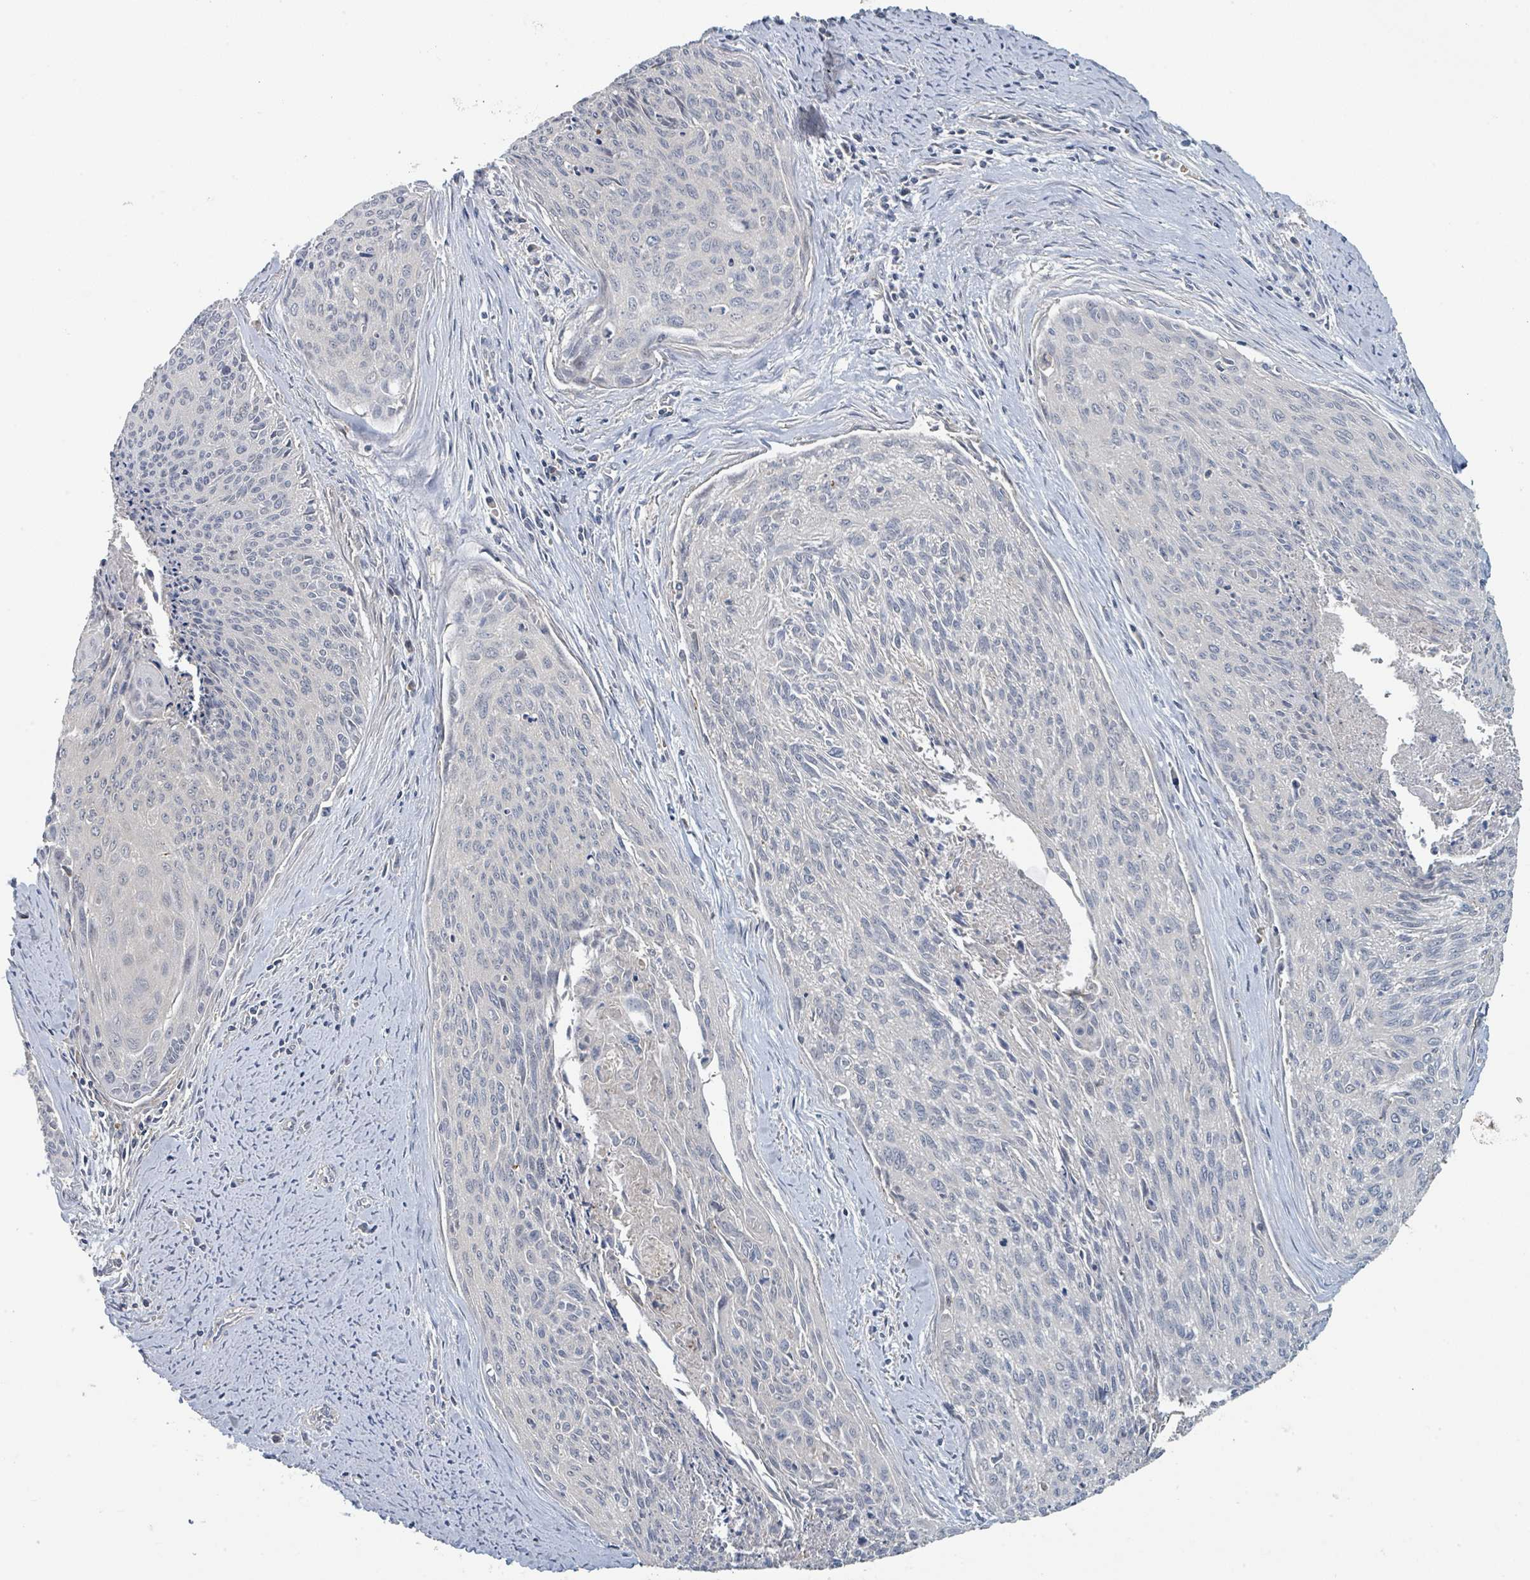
{"staining": {"intensity": "negative", "quantity": "none", "location": "none"}, "tissue": "cervical cancer", "cell_type": "Tumor cells", "image_type": "cancer", "snomed": [{"axis": "morphology", "description": "Squamous cell carcinoma, NOS"}, {"axis": "topography", "description": "Cervix"}], "caption": "The IHC histopathology image has no significant positivity in tumor cells of cervical squamous cell carcinoma tissue.", "gene": "LRRC42", "patient": {"sex": "female", "age": 55}}